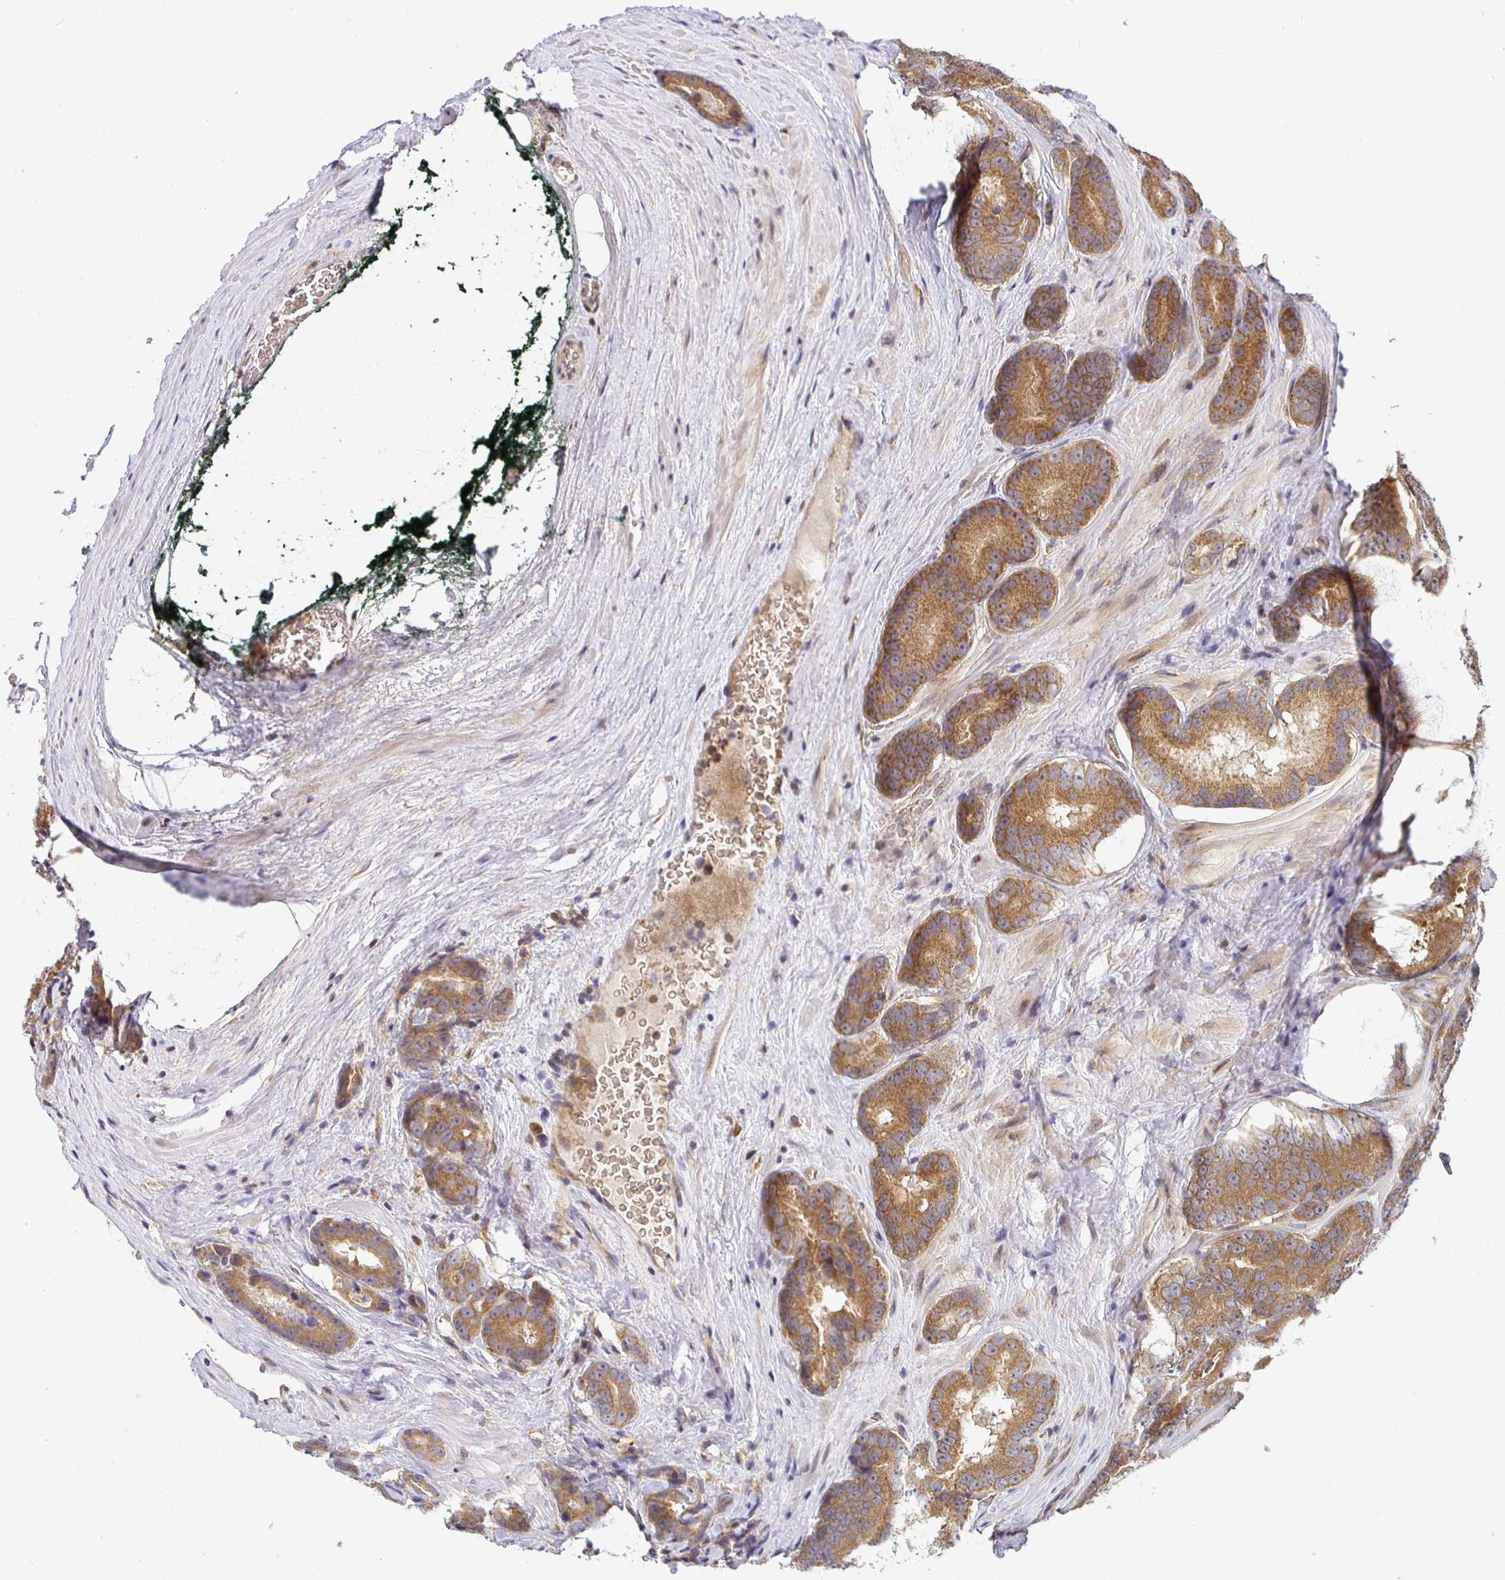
{"staining": {"intensity": "moderate", "quantity": ">75%", "location": "cytoplasmic/membranous"}, "tissue": "prostate cancer", "cell_type": "Tumor cells", "image_type": "cancer", "snomed": [{"axis": "morphology", "description": "Adenocarcinoma, Low grade"}, {"axis": "topography", "description": "Prostate"}], "caption": "An image of prostate cancer (low-grade adenocarcinoma) stained for a protein exhibits moderate cytoplasmic/membranous brown staining in tumor cells. The staining was performed using DAB, with brown indicating positive protein expression. Nuclei are stained blue with hematoxylin.", "gene": "IRAK1", "patient": {"sex": "male", "age": 62}}